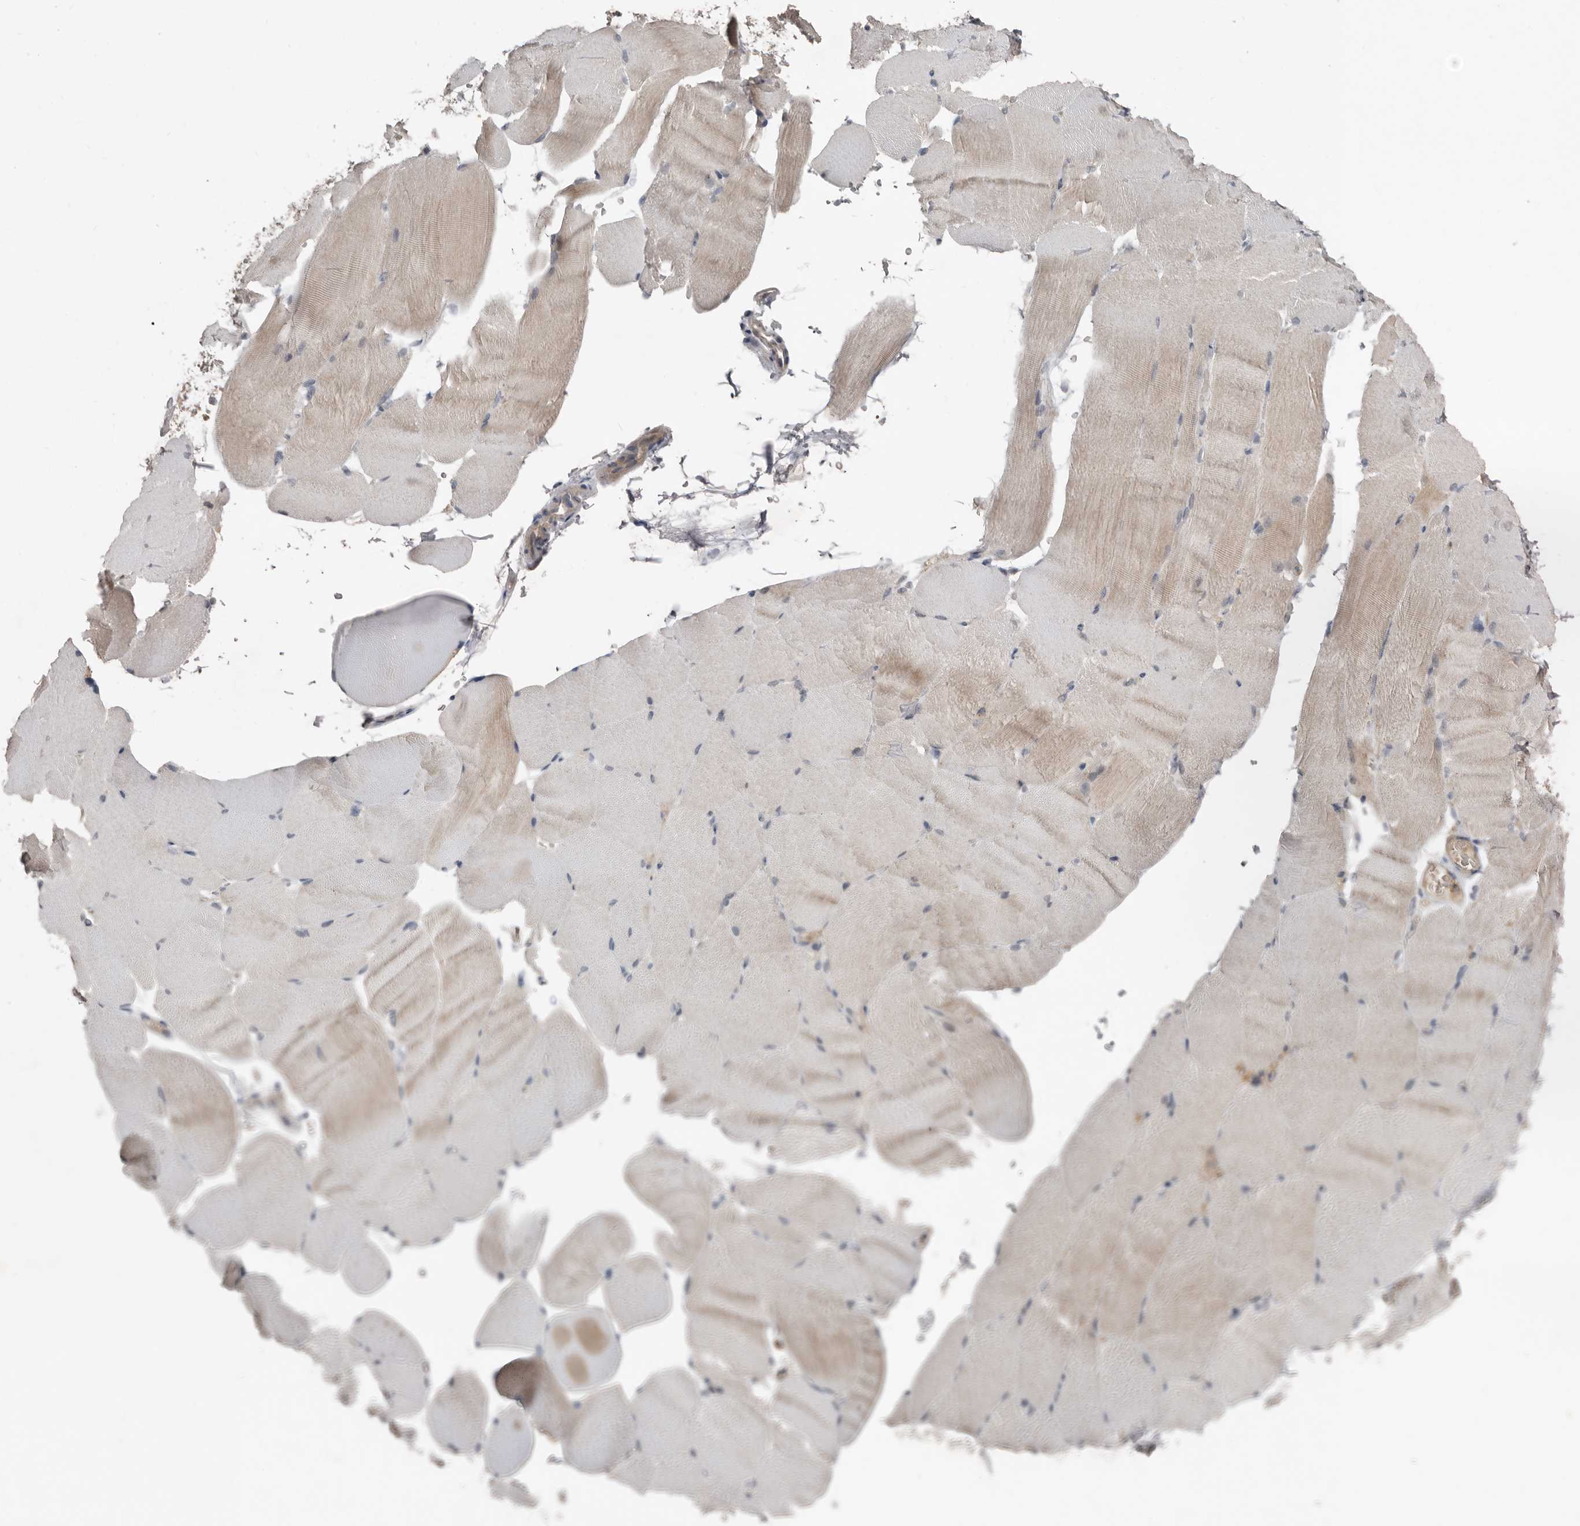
{"staining": {"intensity": "weak", "quantity": "<25%", "location": "cytoplasmic/membranous"}, "tissue": "skeletal muscle", "cell_type": "Myocytes", "image_type": "normal", "snomed": [{"axis": "morphology", "description": "Normal tissue, NOS"}, {"axis": "topography", "description": "Skeletal muscle"}, {"axis": "topography", "description": "Parathyroid gland"}], "caption": "Protein analysis of unremarkable skeletal muscle reveals no significant staining in myocytes. (IHC, brightfield microscopy, high magnification).", "gene": "RBKS", "patient": {"sex": "female", "age": 37}}